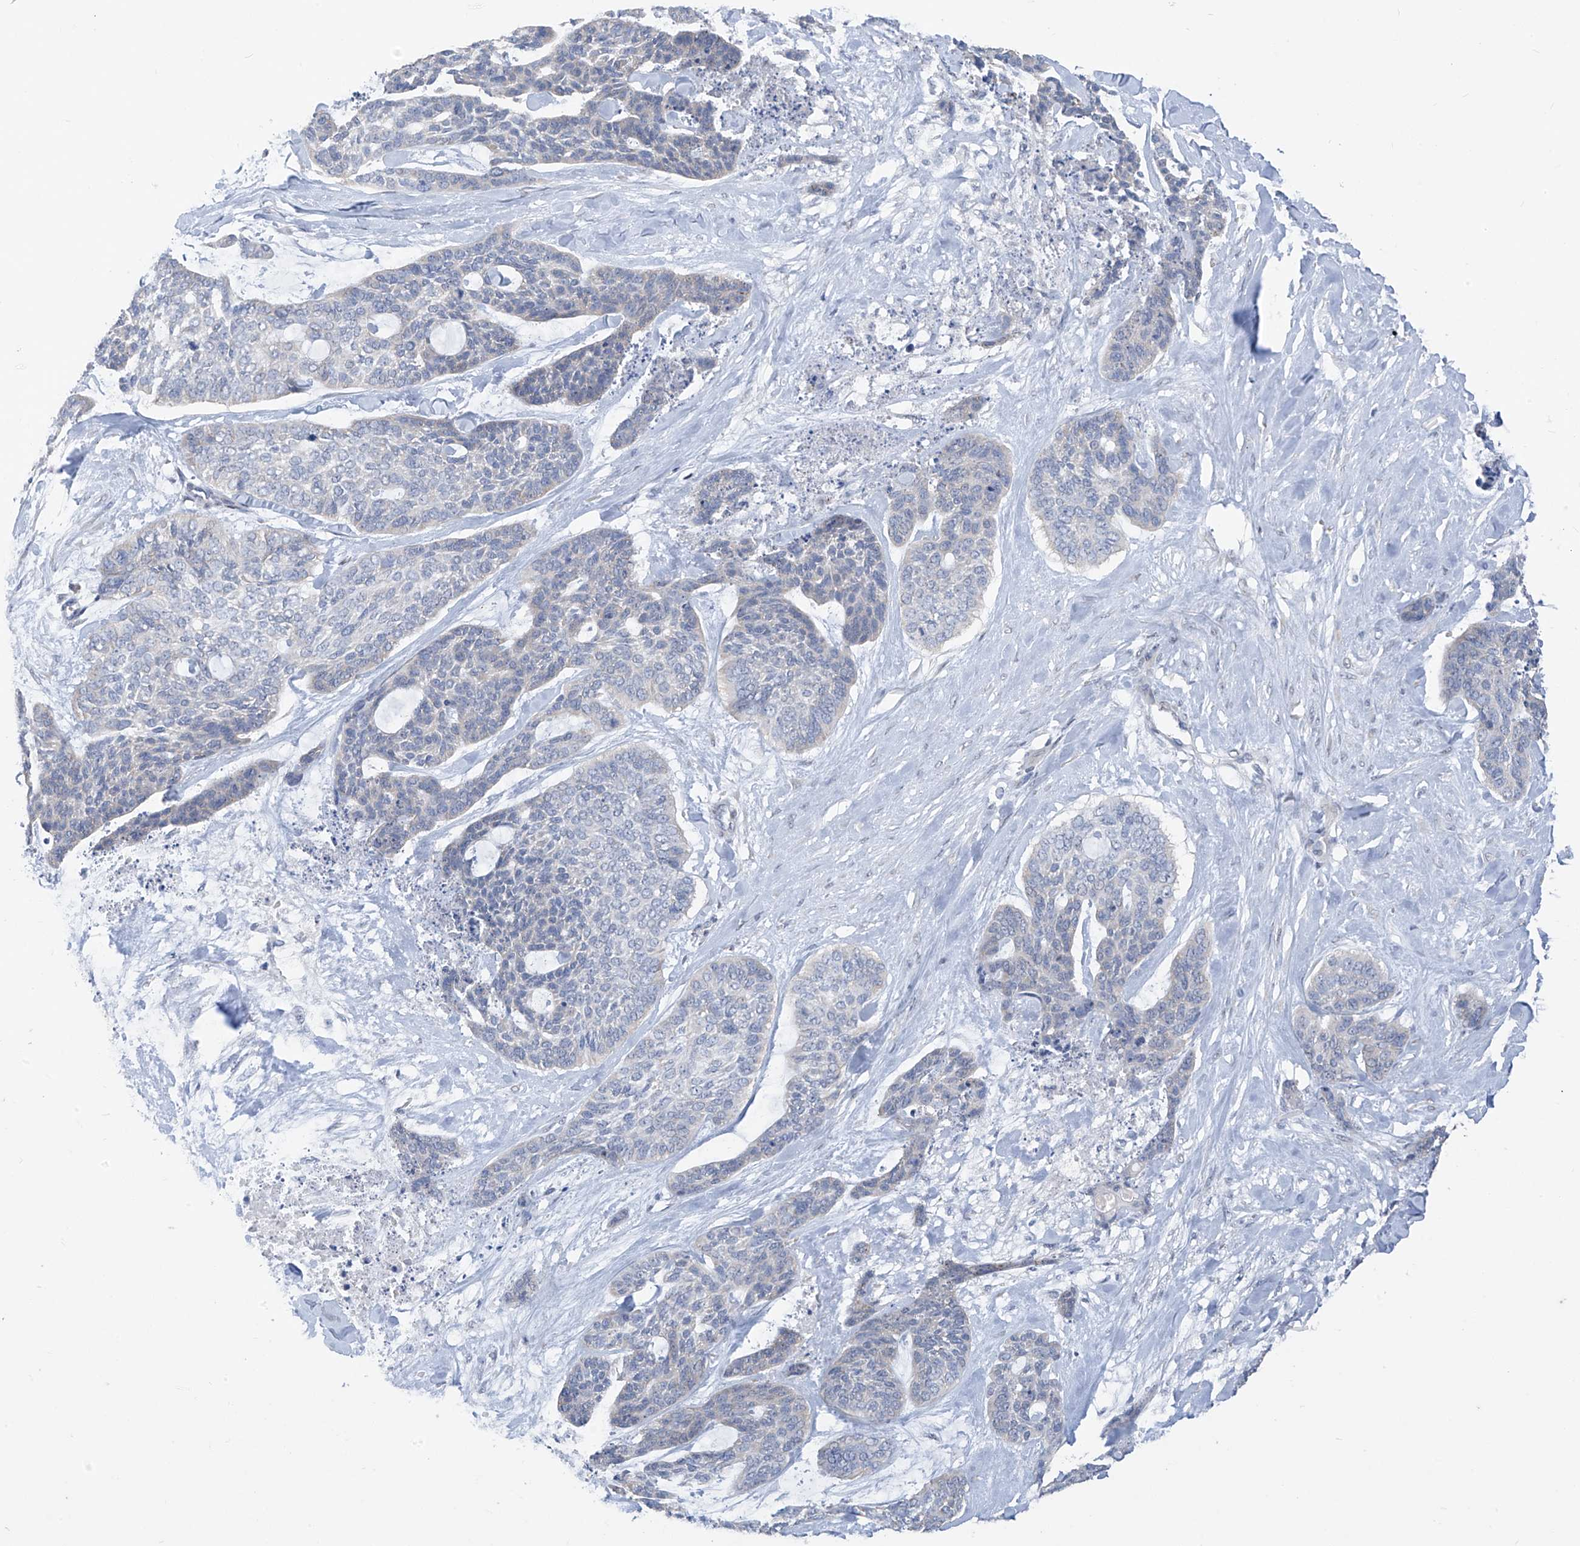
{"staining": {"intensity": "negative", "quantity": "none", "location": "none"}, "tissue": "skin cancer", "cell_type": "Tumor cells", "image_type": "cancer", "snomed": [{"axis": "morphology", "description": "Basal cell carcinoma"}, {"axis": "topography", "description": "Skin"}], "caption": "A high-resolution image shows IHC staining of skin basal cell carcinoma, which displays no significant staining in tumor cells.", "gene": "RPL4", "patient": {"sex": "female", "age": 64}}